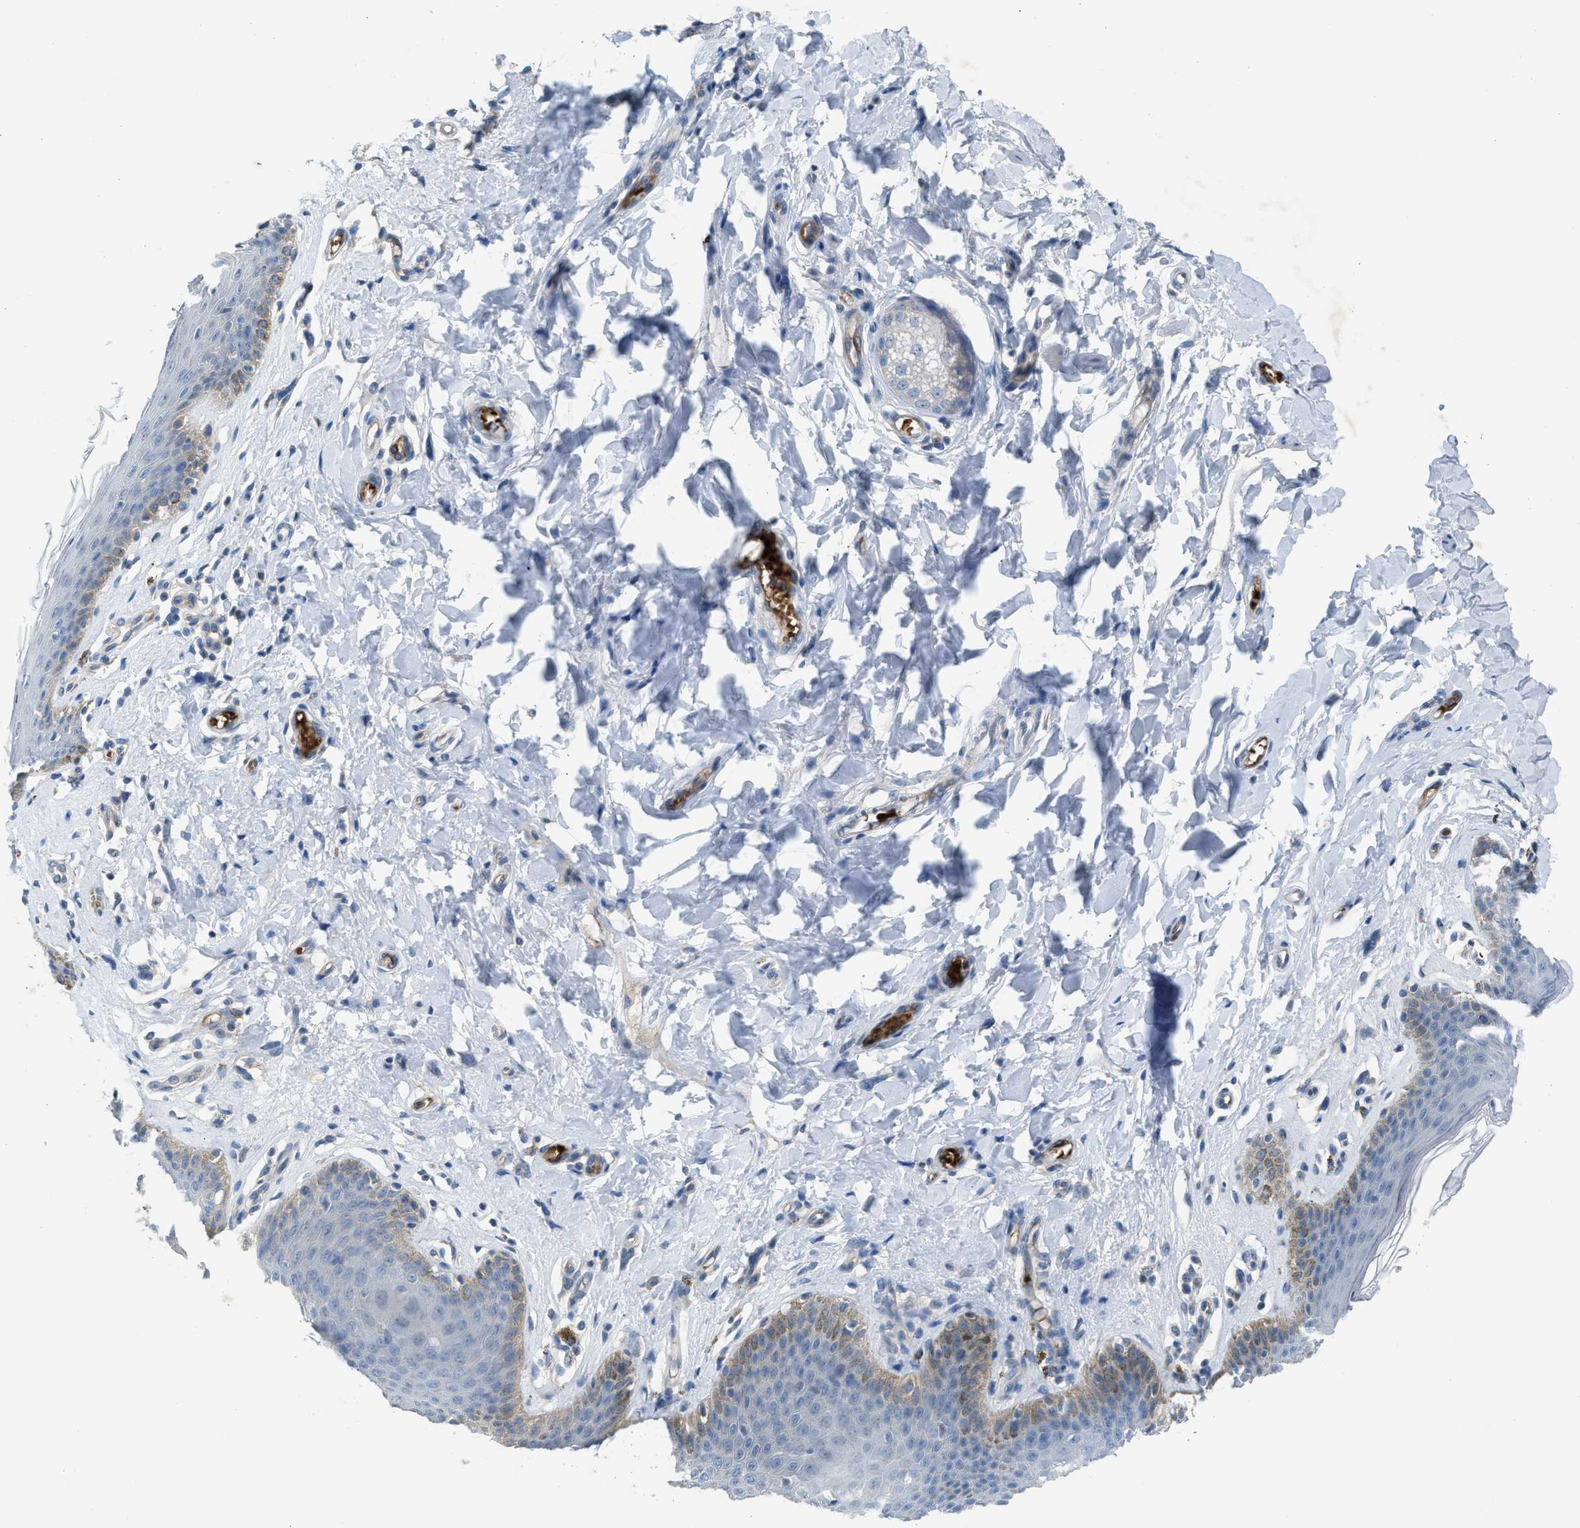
{"staining": {"intensity": "weak", "quantity": "<25%", "location": "cytoplasmic/membranous"}, "tissue": "skin", "cell_type": "Epidermal cells", "image_type": "normal", "snomed": [{"axis": "morphology", "description": "Normal tissue, NOS"}, {"axis": "topography", "description": "Vulva"}], "caption": "High power microscopy histopathology image of an IHC histopathology image of benign skin, revealing no significant expression in epidermal cells. Nuclei are stained in blue.", "gene": "CFAP77", "patient": {"sex": "female", "age": 66}}